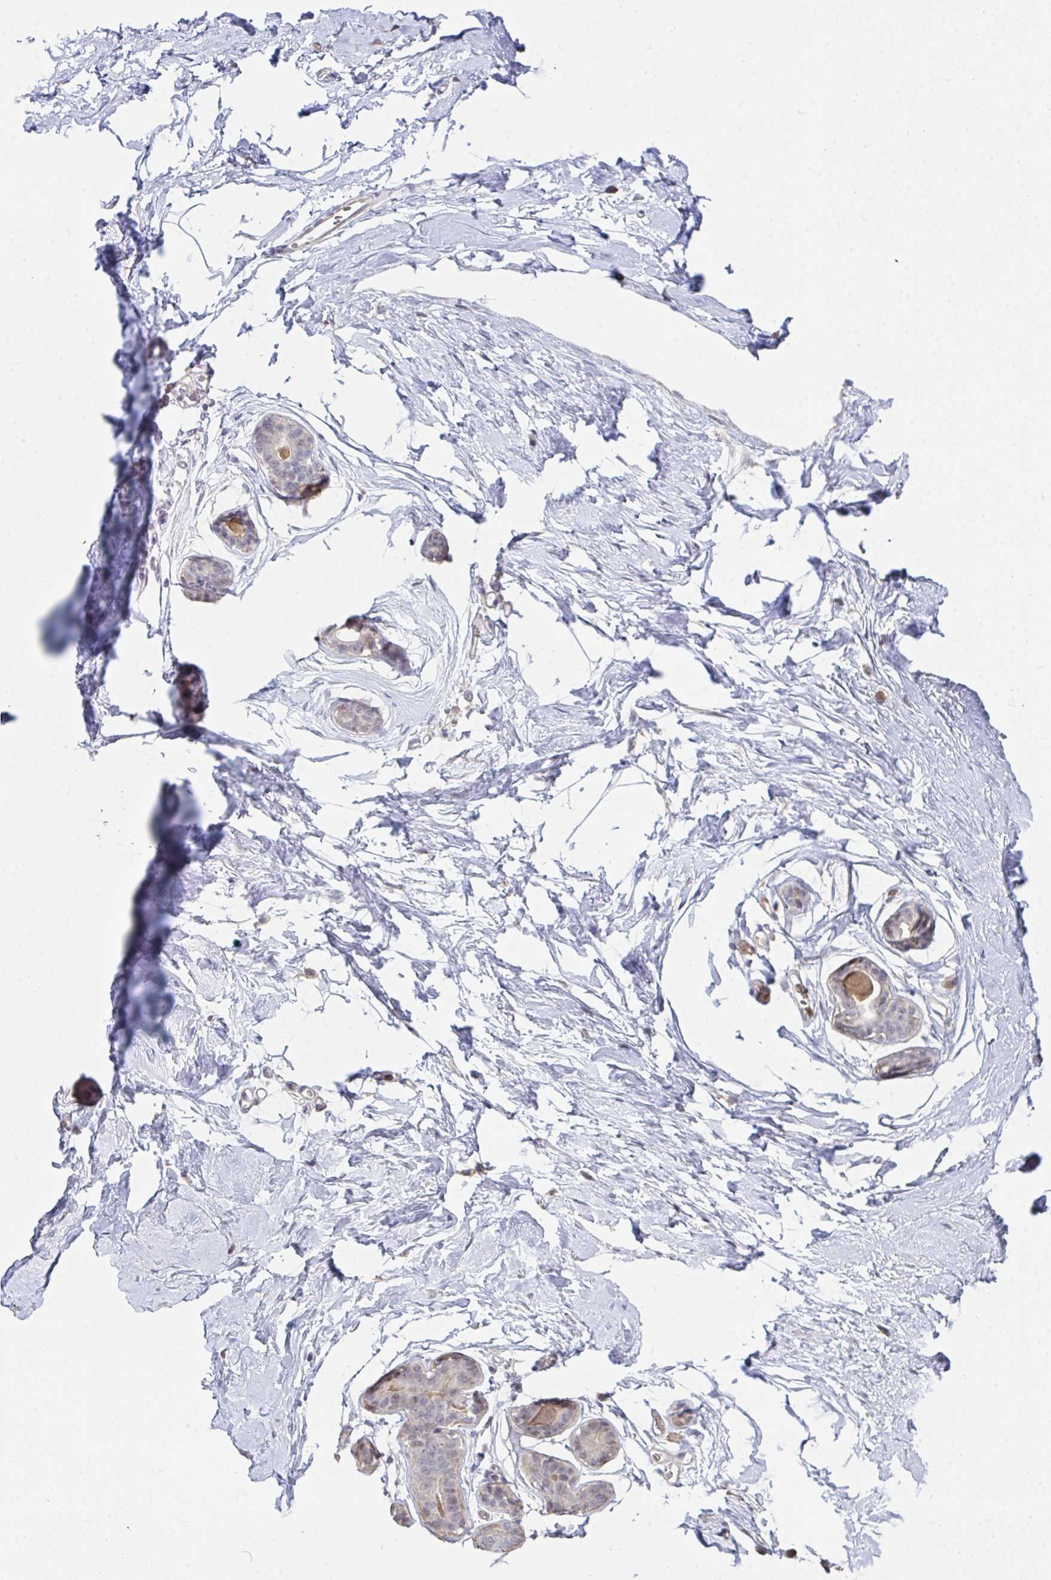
{"staining": {"intensity": "negative", "quantity": "none", "location": "none"}, "tissue": "breast", "cell_type": "Adipocytes", "image_type": "normal", "snomed": [{"axis": "morphology", "description": "Normal tissue, NOS"}, {"axis": "topography", "description": "Breast"}], "caption": "Immunohistochemistry histopathology image of normal breast: human breast stained with DAB demonstrates no significant protein positivity in adipocytes.", "gene": "SAP30", "patient": {"sex": "female", "age": 45}}